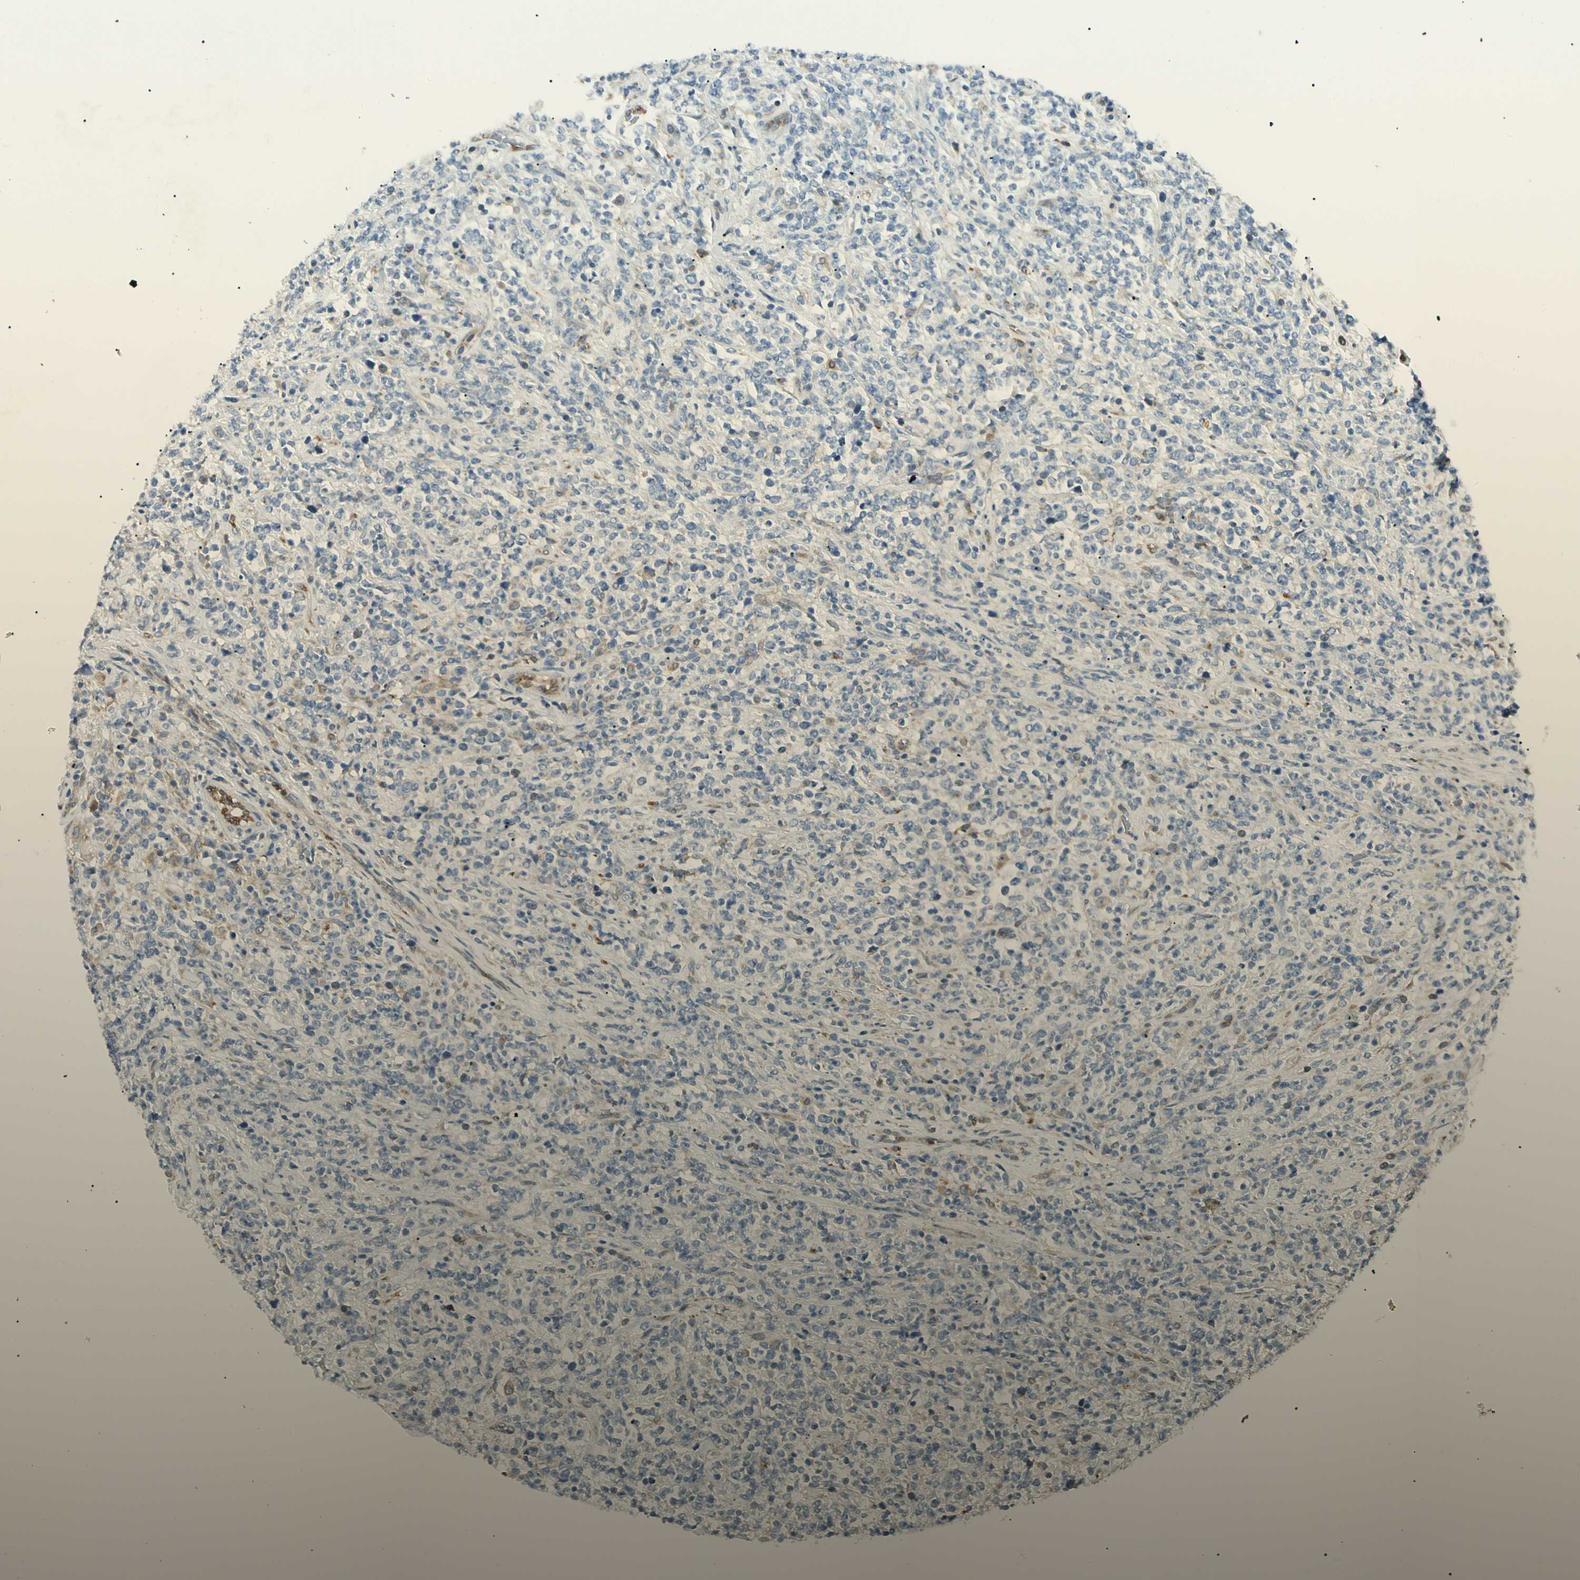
{"staining": {"intensity": "moderate", "quantity": "<25%", "location": "cytoplasmic/membranous"}, "tissue": "lymphoma", "cell_type": "Tumor cells", "image_type": "cancer", "snomed": [{"axis": "morphology", "description": "Malignant lymphoma, non-Hodgkin's type, High grade"}, {"axis": "topography", "description": "Soft tissue"}], "caption": "Moderate cytoplasmic/membranous protein staining is seen in approximately <25% of tumor cells in lymphoma.", "gene": "LPCAT2", "patient": {"sex": "male", "age": 18}}